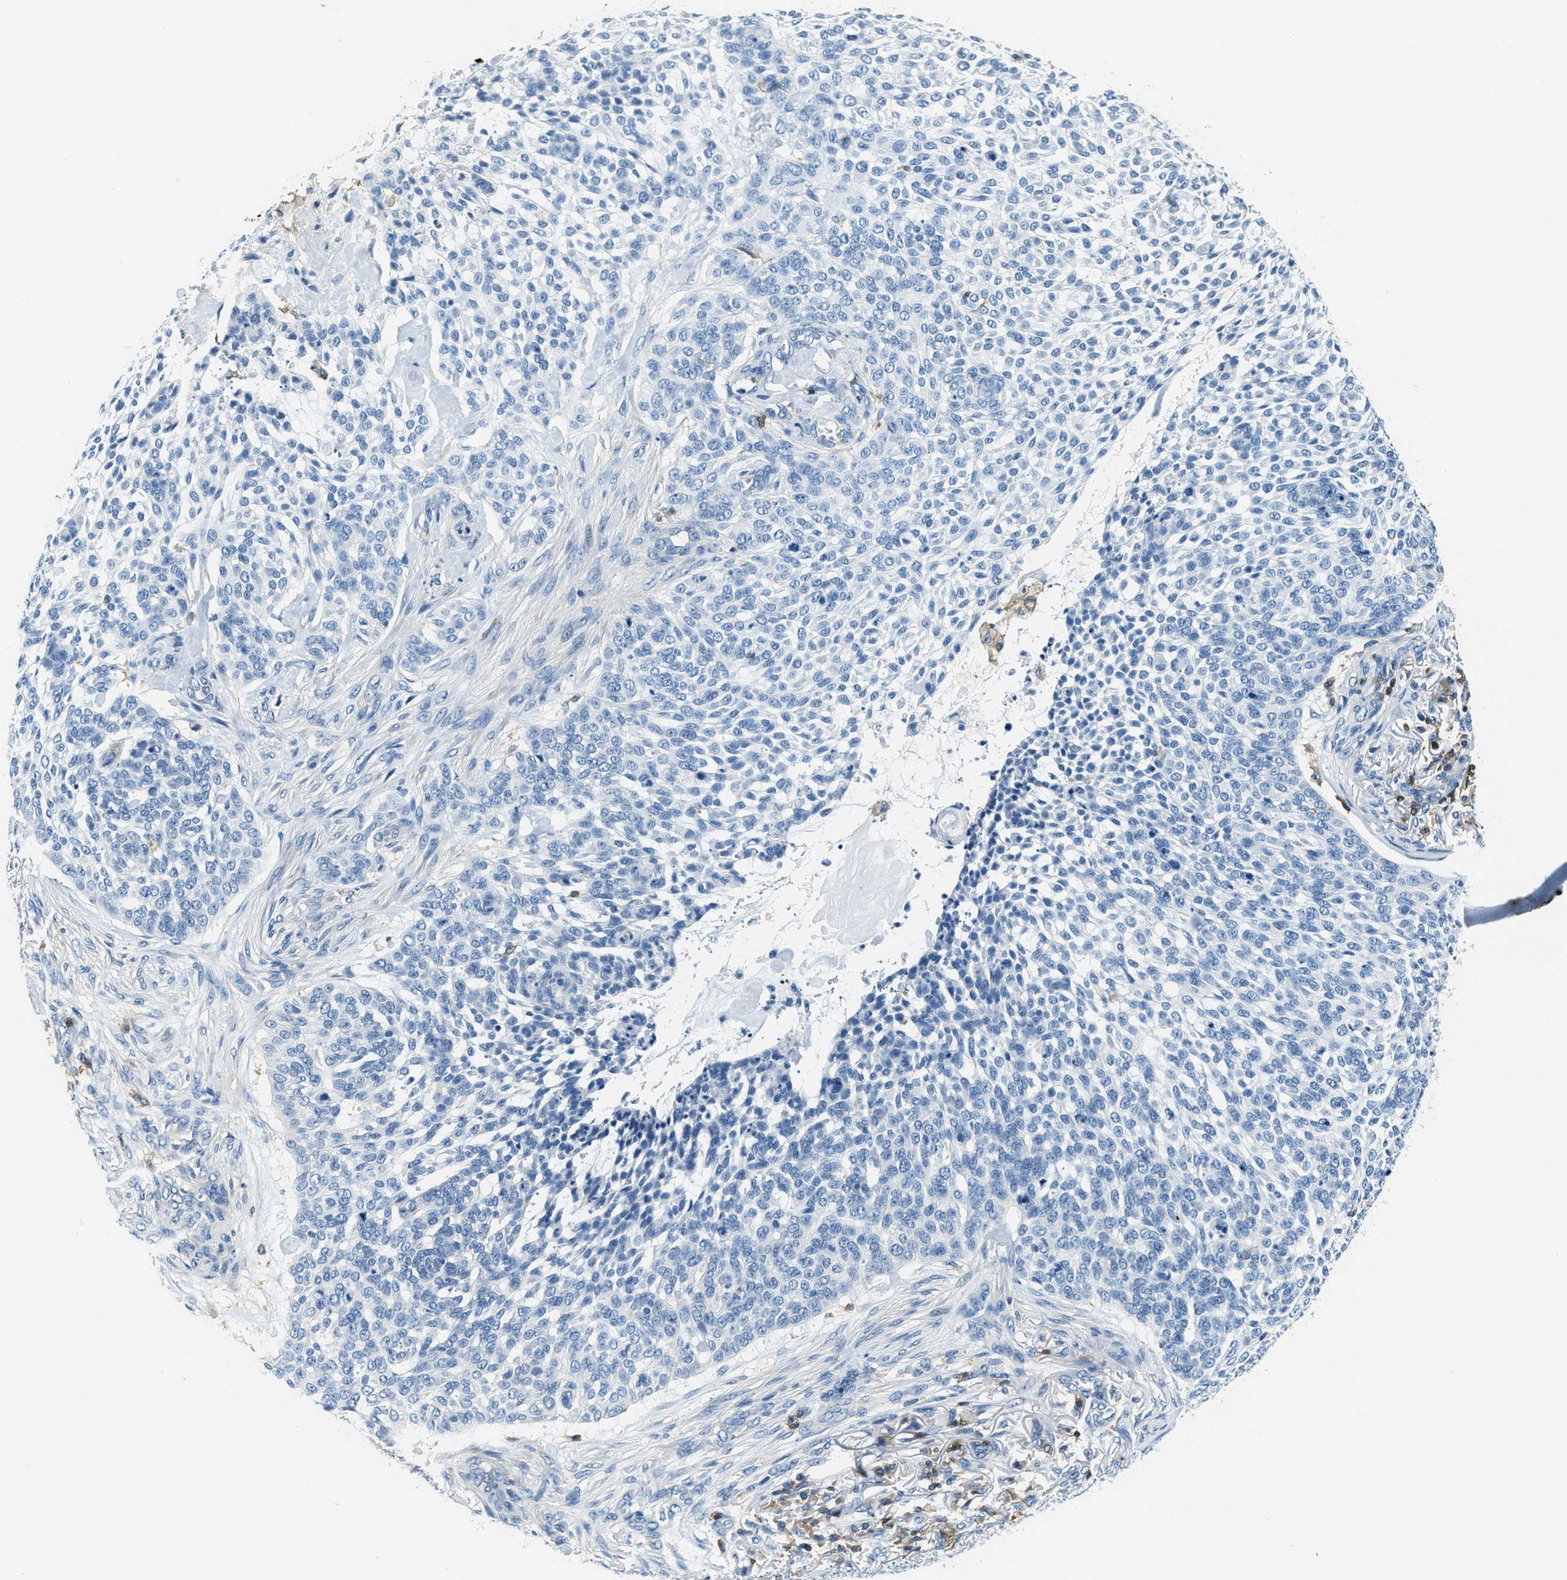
{"staining": {"intensity": "negative", "quantity": "none", "location": "none"}, "tissue": "skin cancer", "cell_type": "Tumor cells", "image_type": "cancer", "snomed": [{"axis": "morphology", "description": "Basal cell carcinoma"}, {"axis": "topography", "description": "Skin"}], "caption": "Tumor cells are negative for protein expression in human skin cancer (basal cell carcinoma). (Stains: DAB (3,3'-diaminobenzidine) immunohistochemistry (IHC) with hematoxylin counter stain, Microscopy: brightfield microscopy at high magnification).", "gene": "MYO1G", "patient": {"sex": "female", "age": 64}}